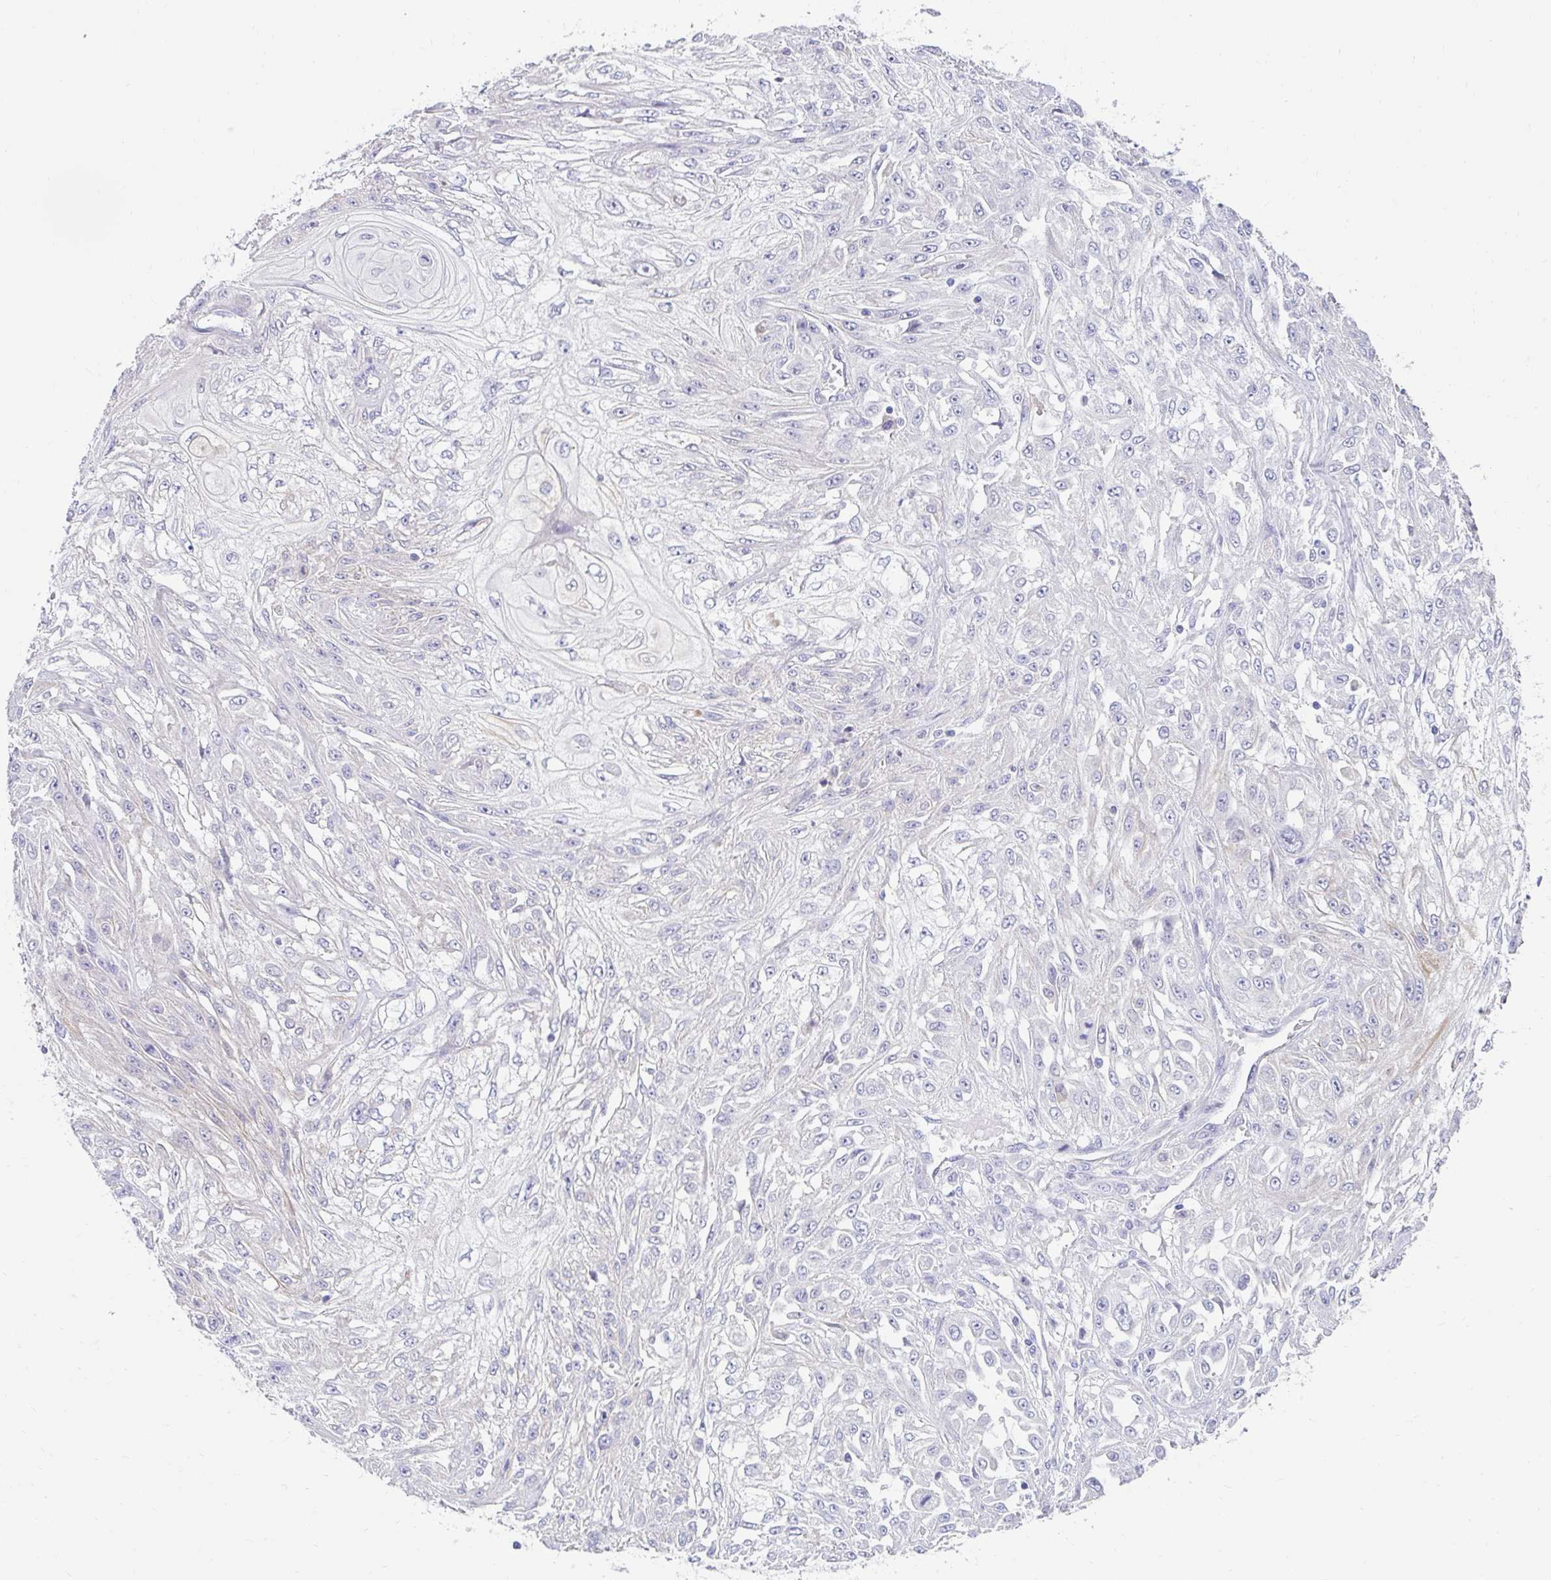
{"staining": {"intensity": "negative", "quantity": "none", "location": "none"}, "tissue": "skin cancer", "cell_type": "Tumor cells", "image_type": "cancer", "snomed": [{"axis": "morphology", "description": "Squamous cell carcinoma, NOS"}, {"axis": "morphology", "description": "Squamous cell carcinoma, metastatic, NOS"}, {"axis": "topography", "description": "Skin"}, {"axis": "topography", "description": "Lymph node"}], "caption": "Immunohistochemistry (IHC) micrograph of neoplastic tissue: human metastatic squamous cell carcinoma (skin) stained with DAB (3,3'-diaminobenzidine) reveals no significant protein positivity in tumor cells. (Brightfield microscopy of DAB (3,3'-diaminobenzidine) immunohistochemistry (IHC) at high magnification).", "gene": "ZNF33A", "patient": {"sex": "male", "age": 75}}